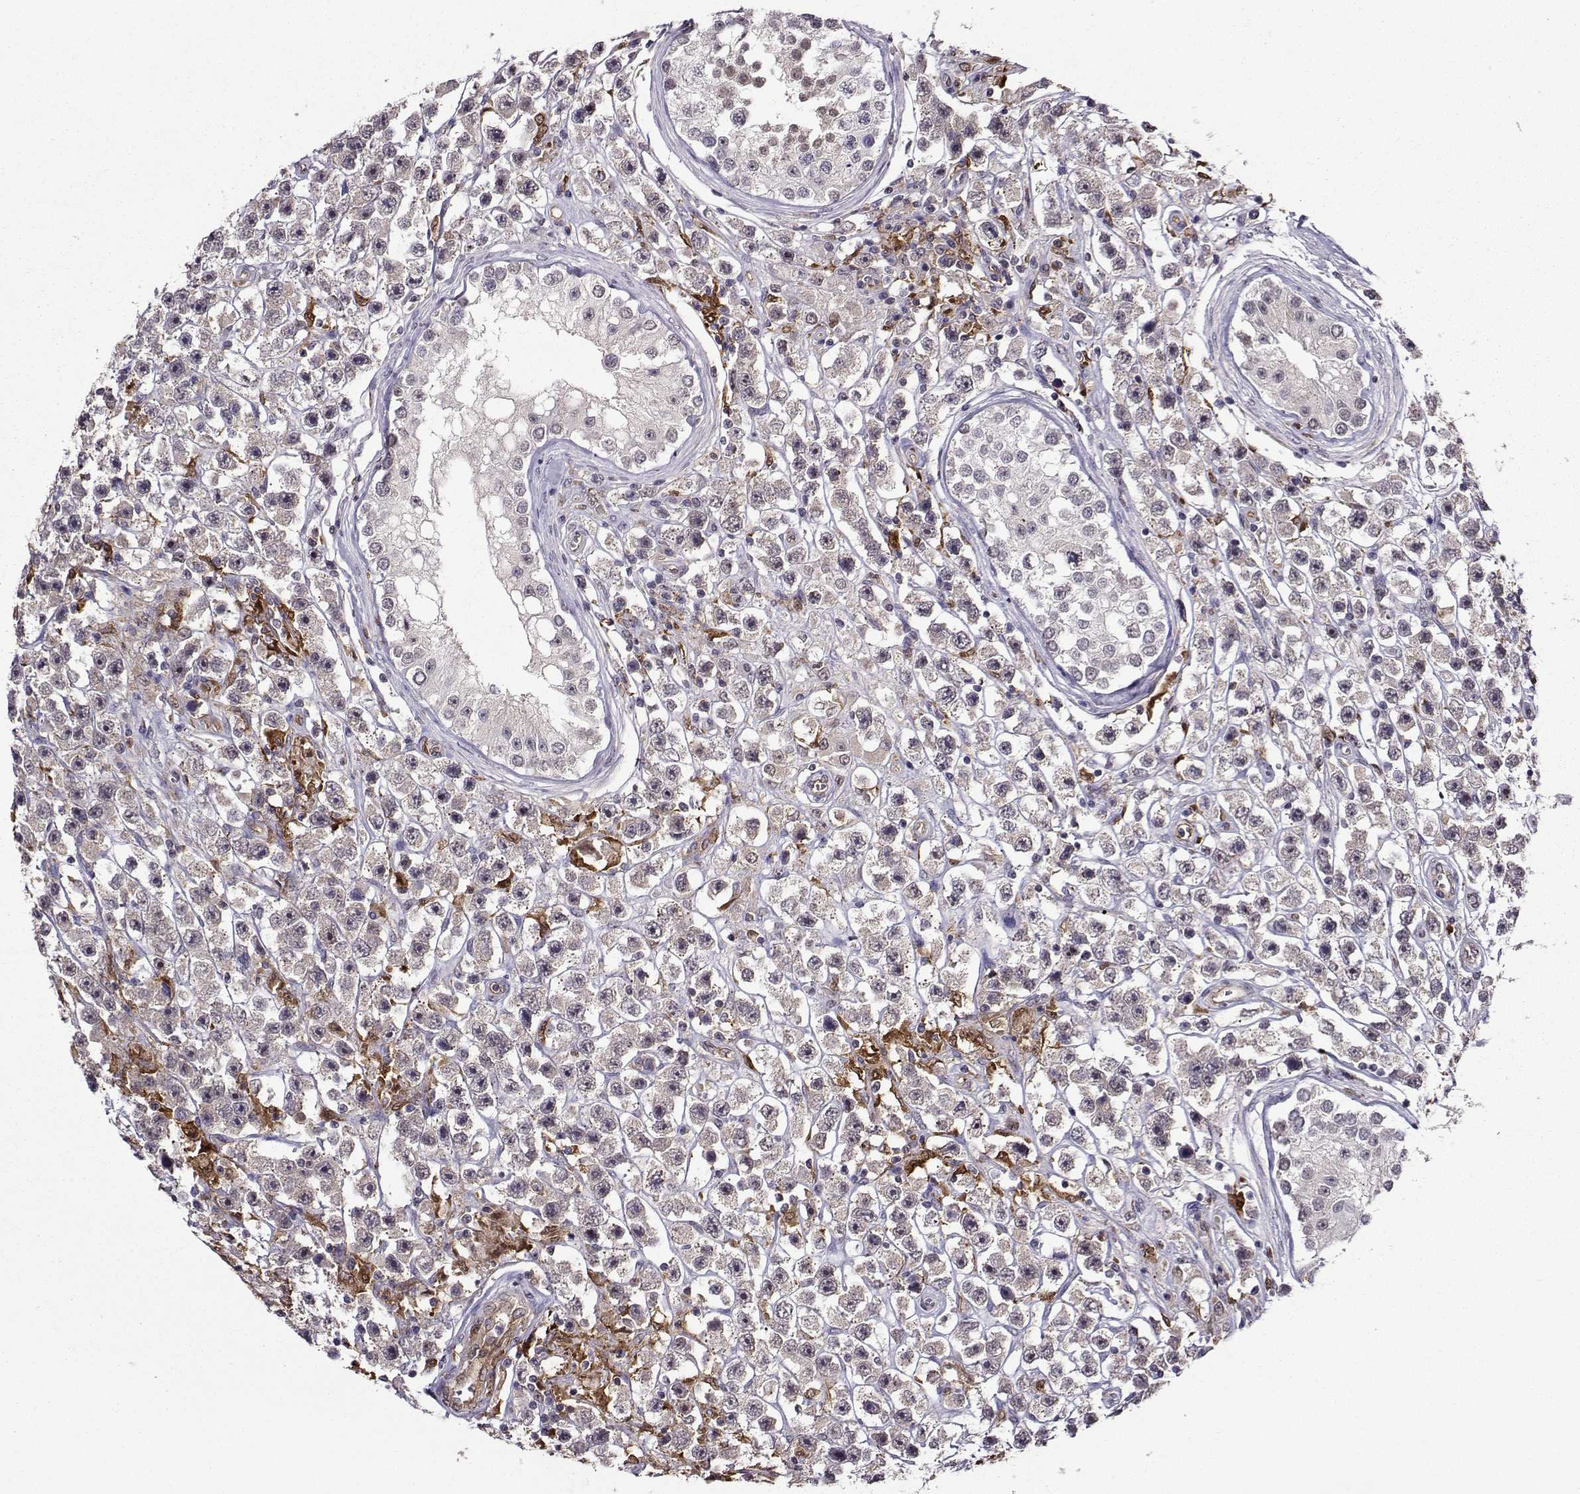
{"staining": {"intensity": "negative", "quantity": "none", "location": "none"}, "tissue": "testis cancer", "cell_type": "Tumor cells", "image_type": "cancer", "snomed": [{"axis": "morphology", "description": "Seminoma, NOS"}, {"axis": "topography", "description": "Testis"}], "caption": "The micrograph exhibits no staining of tumor cells in testis seminoma. Brightfield microscopy of immunohistochemistry stained with DAB (3,3'-diaminobenzidine) (brown) and hematoxylin (blue), captured at high magnification.", "gene": "DDX20", "patient": {"sex": "male", "age": 45}}